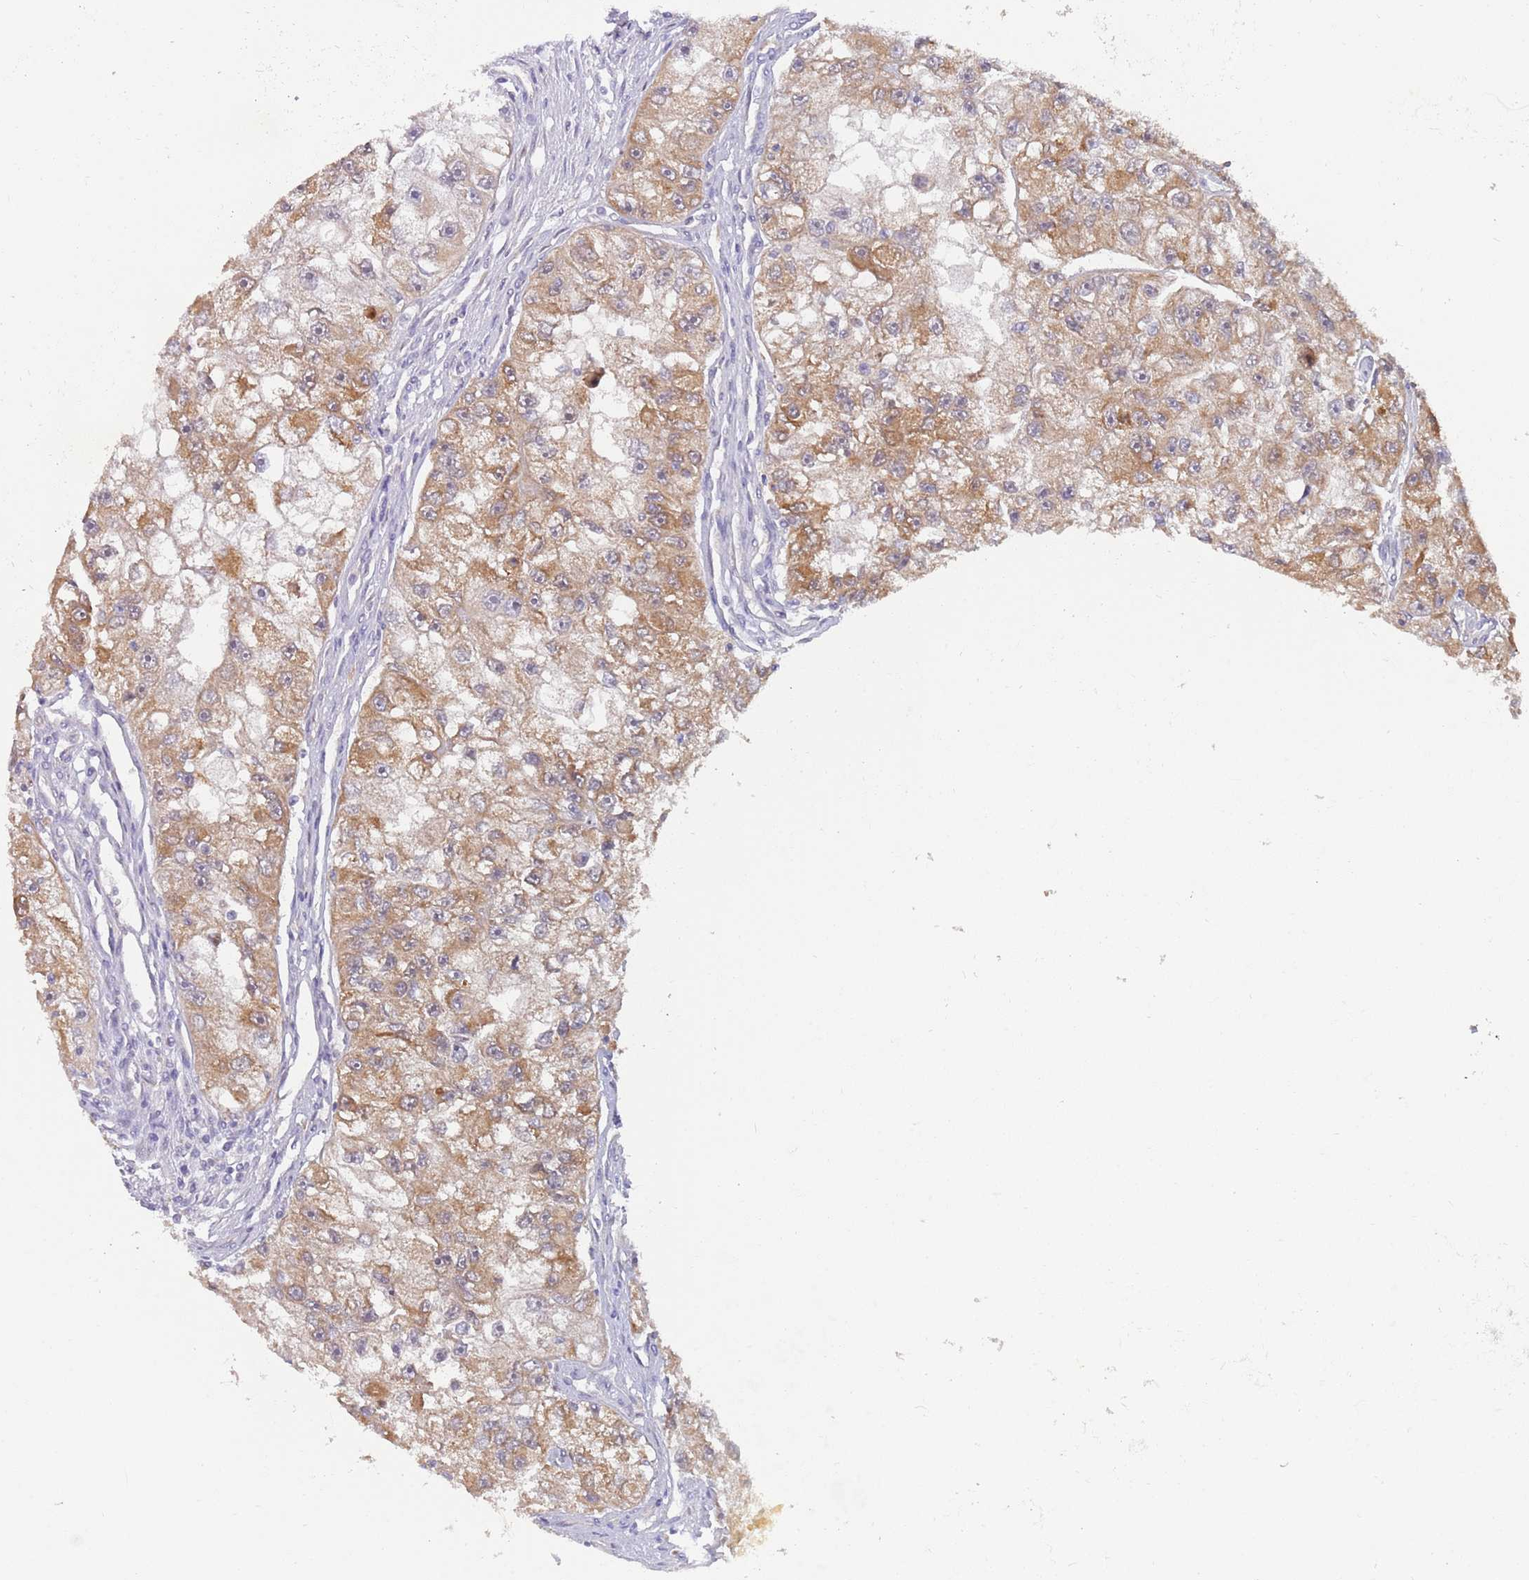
{"staining": {"intensity": "moderate", "quantity": ">75%", "location": "cytoplasmic/membranous"}, "tissue": "renal cancer", "cell_type": "Tumor cells", "image_type": "cancer", "snomed": [{"axis": "morphology", "description": "Adenocarcinoma, NOS"}, {"axis": "topography", "description": "Kidney"}], "caption": "Immunohistochemistry (IHC) histopathology image of renal cancer stained for a protein (brown), which demonstrates medium levels of moderate cytoplasmic/membranous staining in about >75% of tumor cells.", "gene": "TIMM13", "patient": {"sex": "male", "age": 63}}